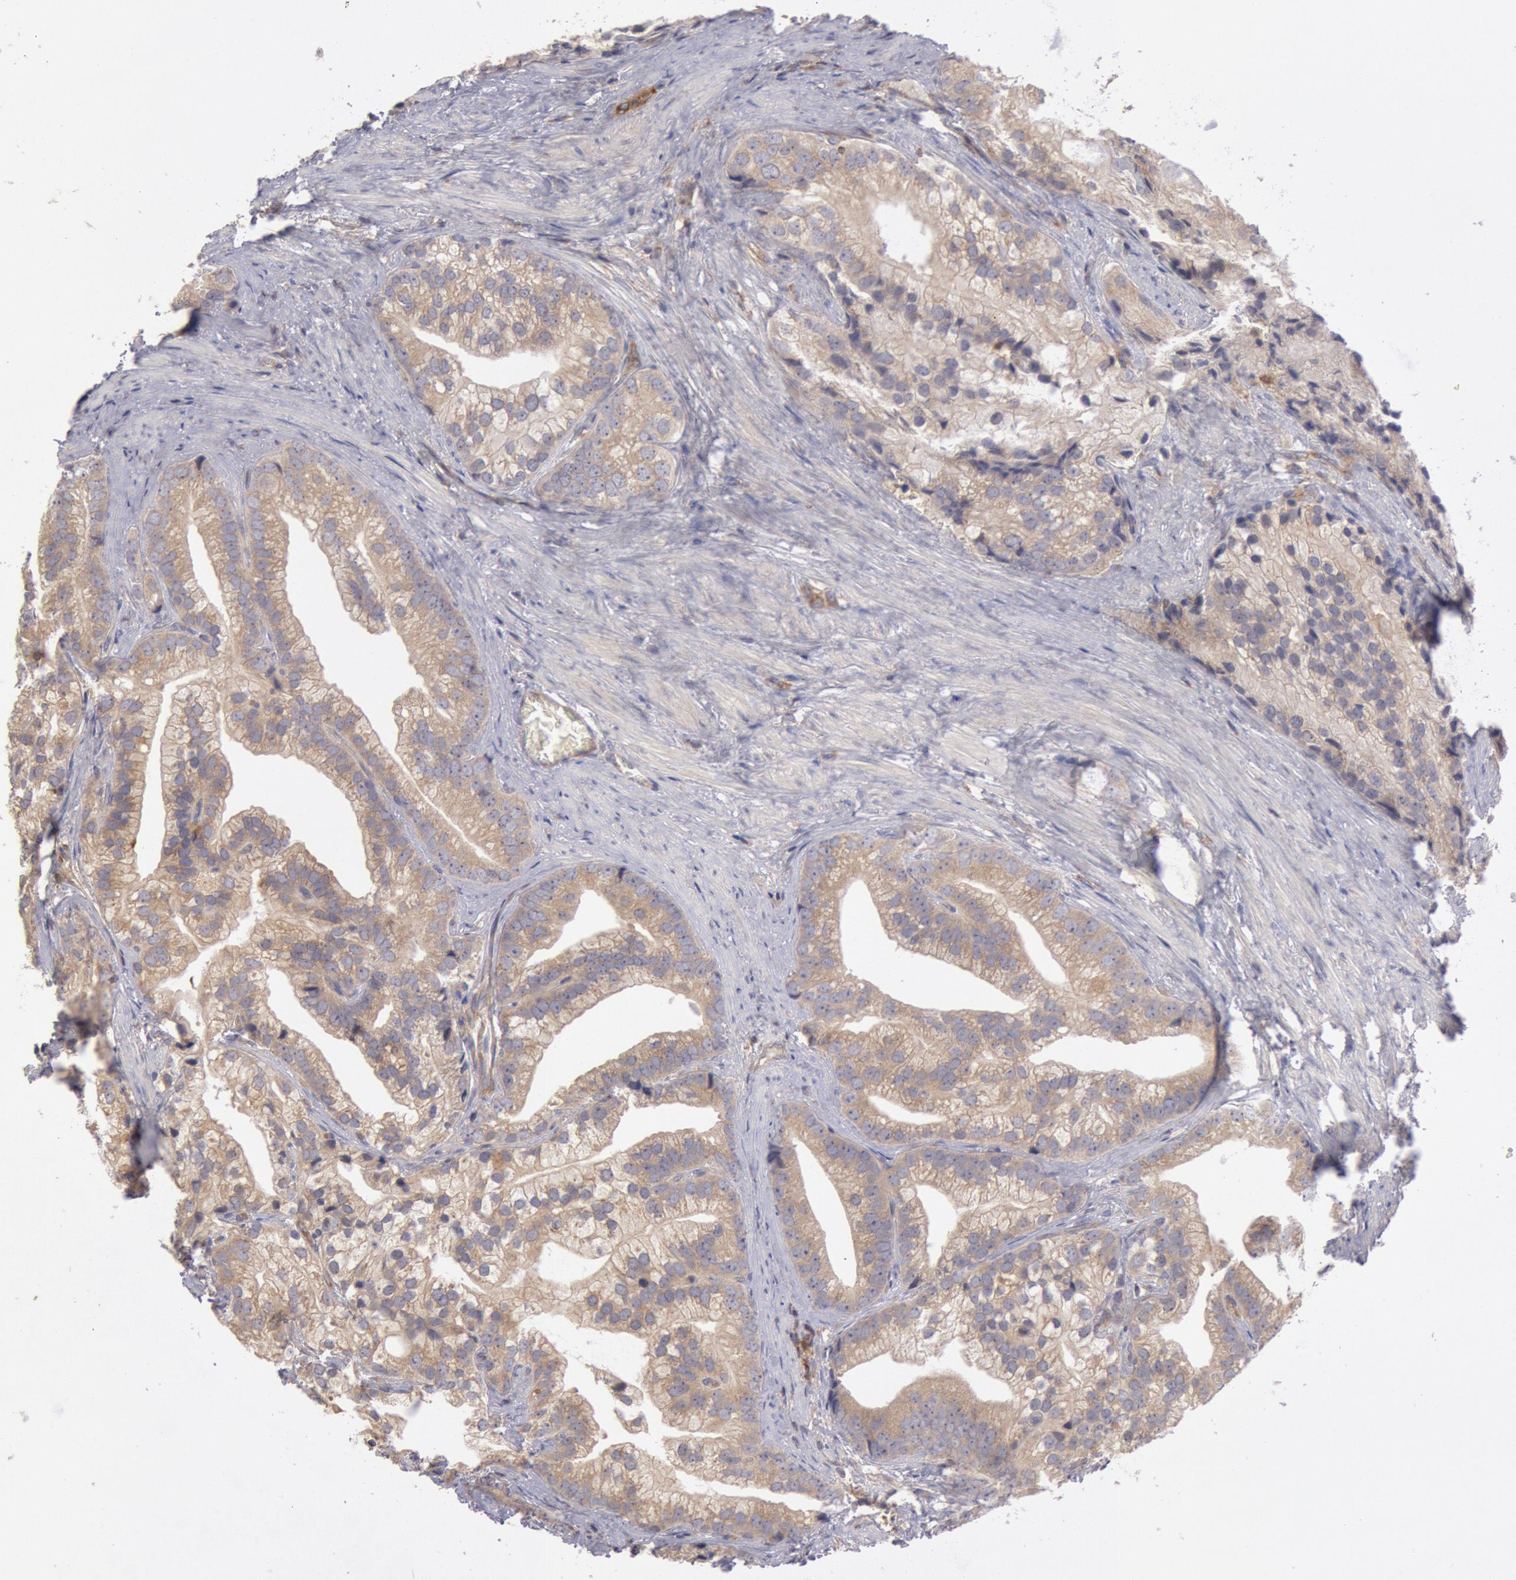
{"staining": {"intensity": "weak", "quantity": ">75%", "location": "cytoplasmic/membranous"}, "tissue": "prostate cancer", "cell_type": "Tumor cells", "image_type": "cancer", "snomed": [{"axis": "morphology", "description": "Adenocarcinoma, Low grade"}, {"axis": "topography", "description": "Prostate"}], "caption": "Prostate low-grade adenocarcinoma stained with a brown dye shows weak cytoplasmic/membranous positive positivity in about >75% of tumor cells.", "gene": "PIK3R1", "patient": {"sex": "male", "age": 71}}